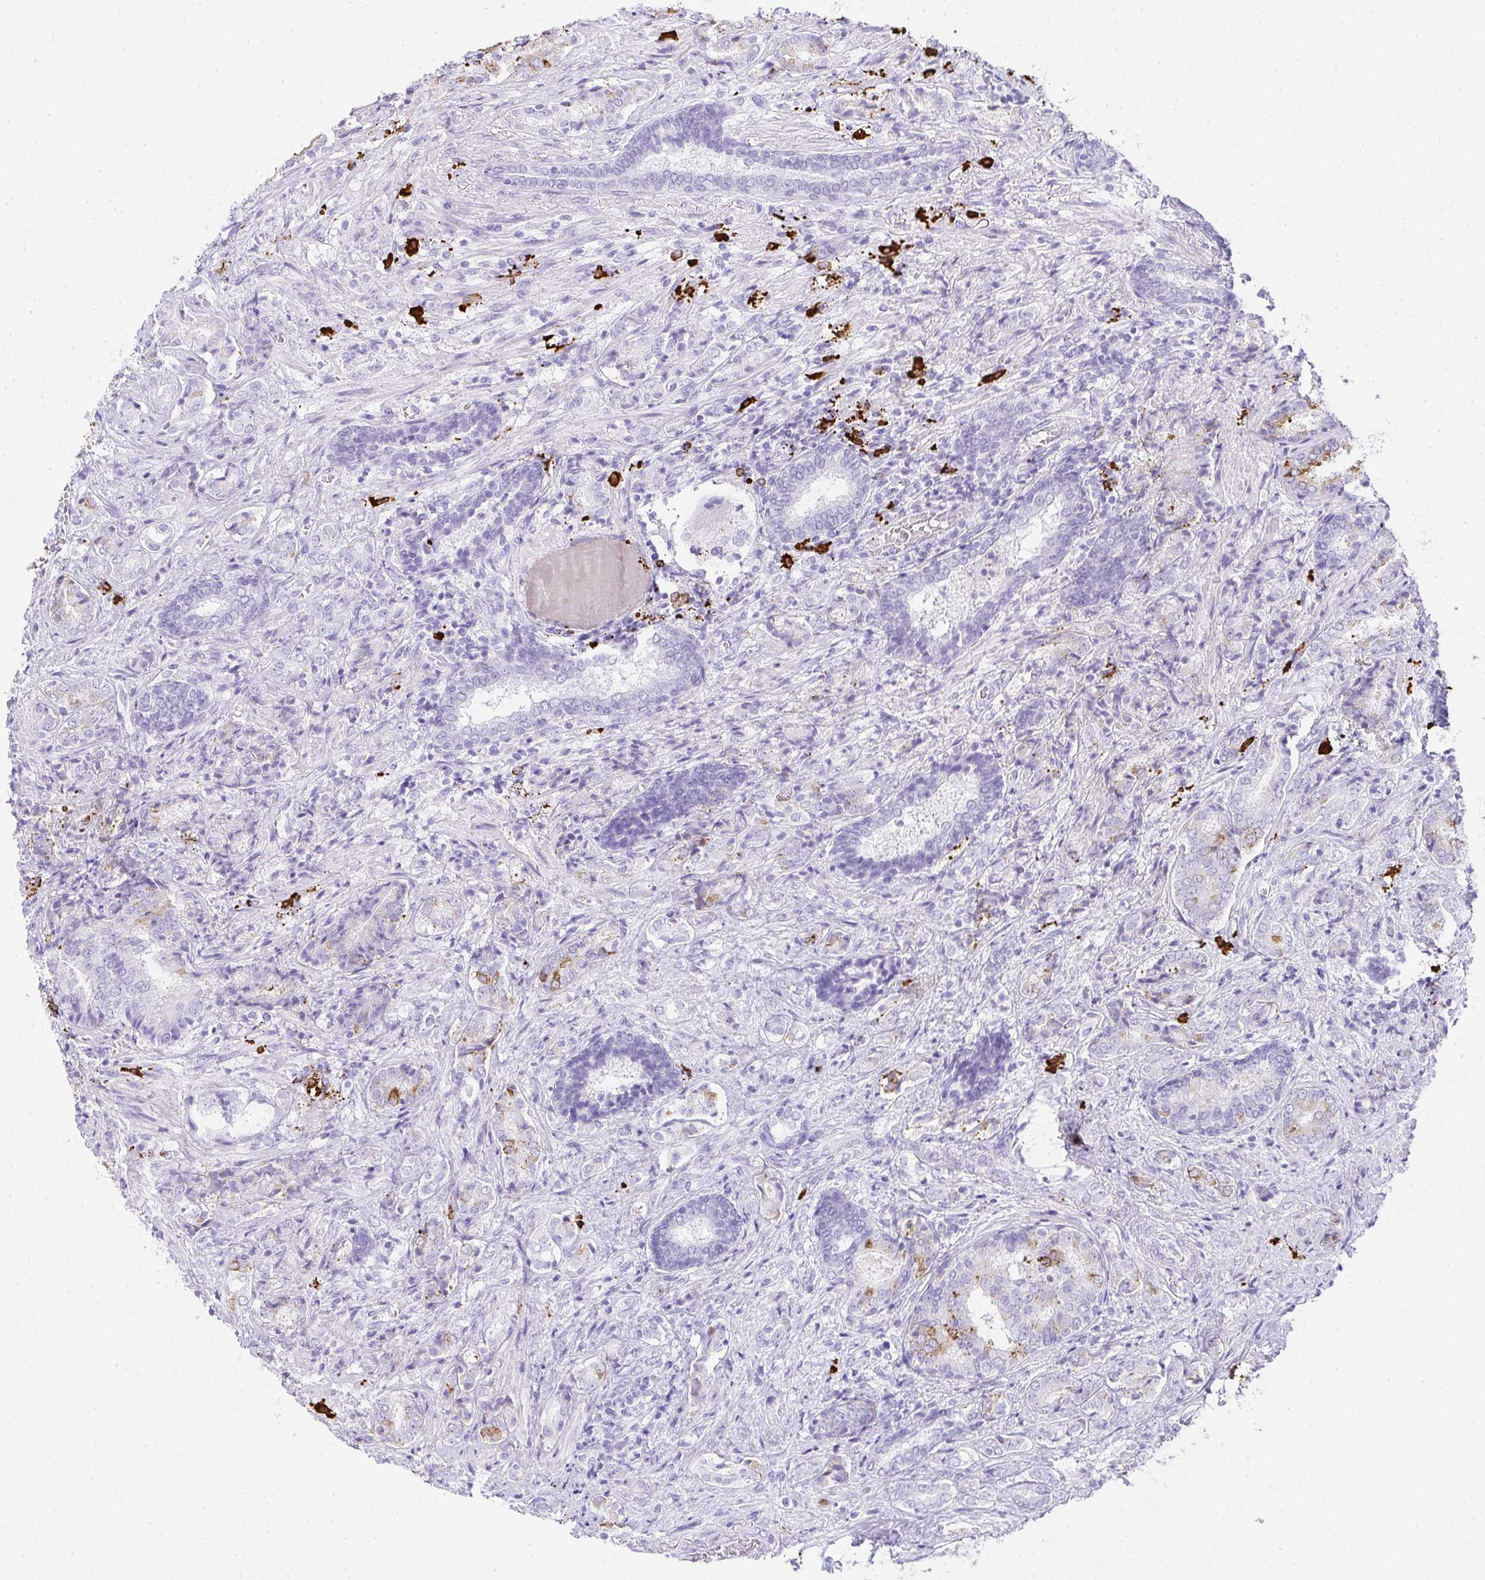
{"staining": {"intensity": "moderate", "quantity": "<25%", "location": "cytoplasmic/membranous"}, "tissue": "prostate cancer", "cell_type": "Tumor cells", "image_type": "cancer", "snomed": [{"axis": "morphology", "description": "Adenocarcinoma, High grade"}, {"axis": "topography", "description": "Prostate"}], "caption": "A low amount of moderate cytoplasmic/membranous positivity is seen in approximately <25% of tumor cells in prostate cancer (adenocarcinoma (high-grade)) tissue.", "gene": "CDADC1", "patient": {"sex": "male", "age": 62}}